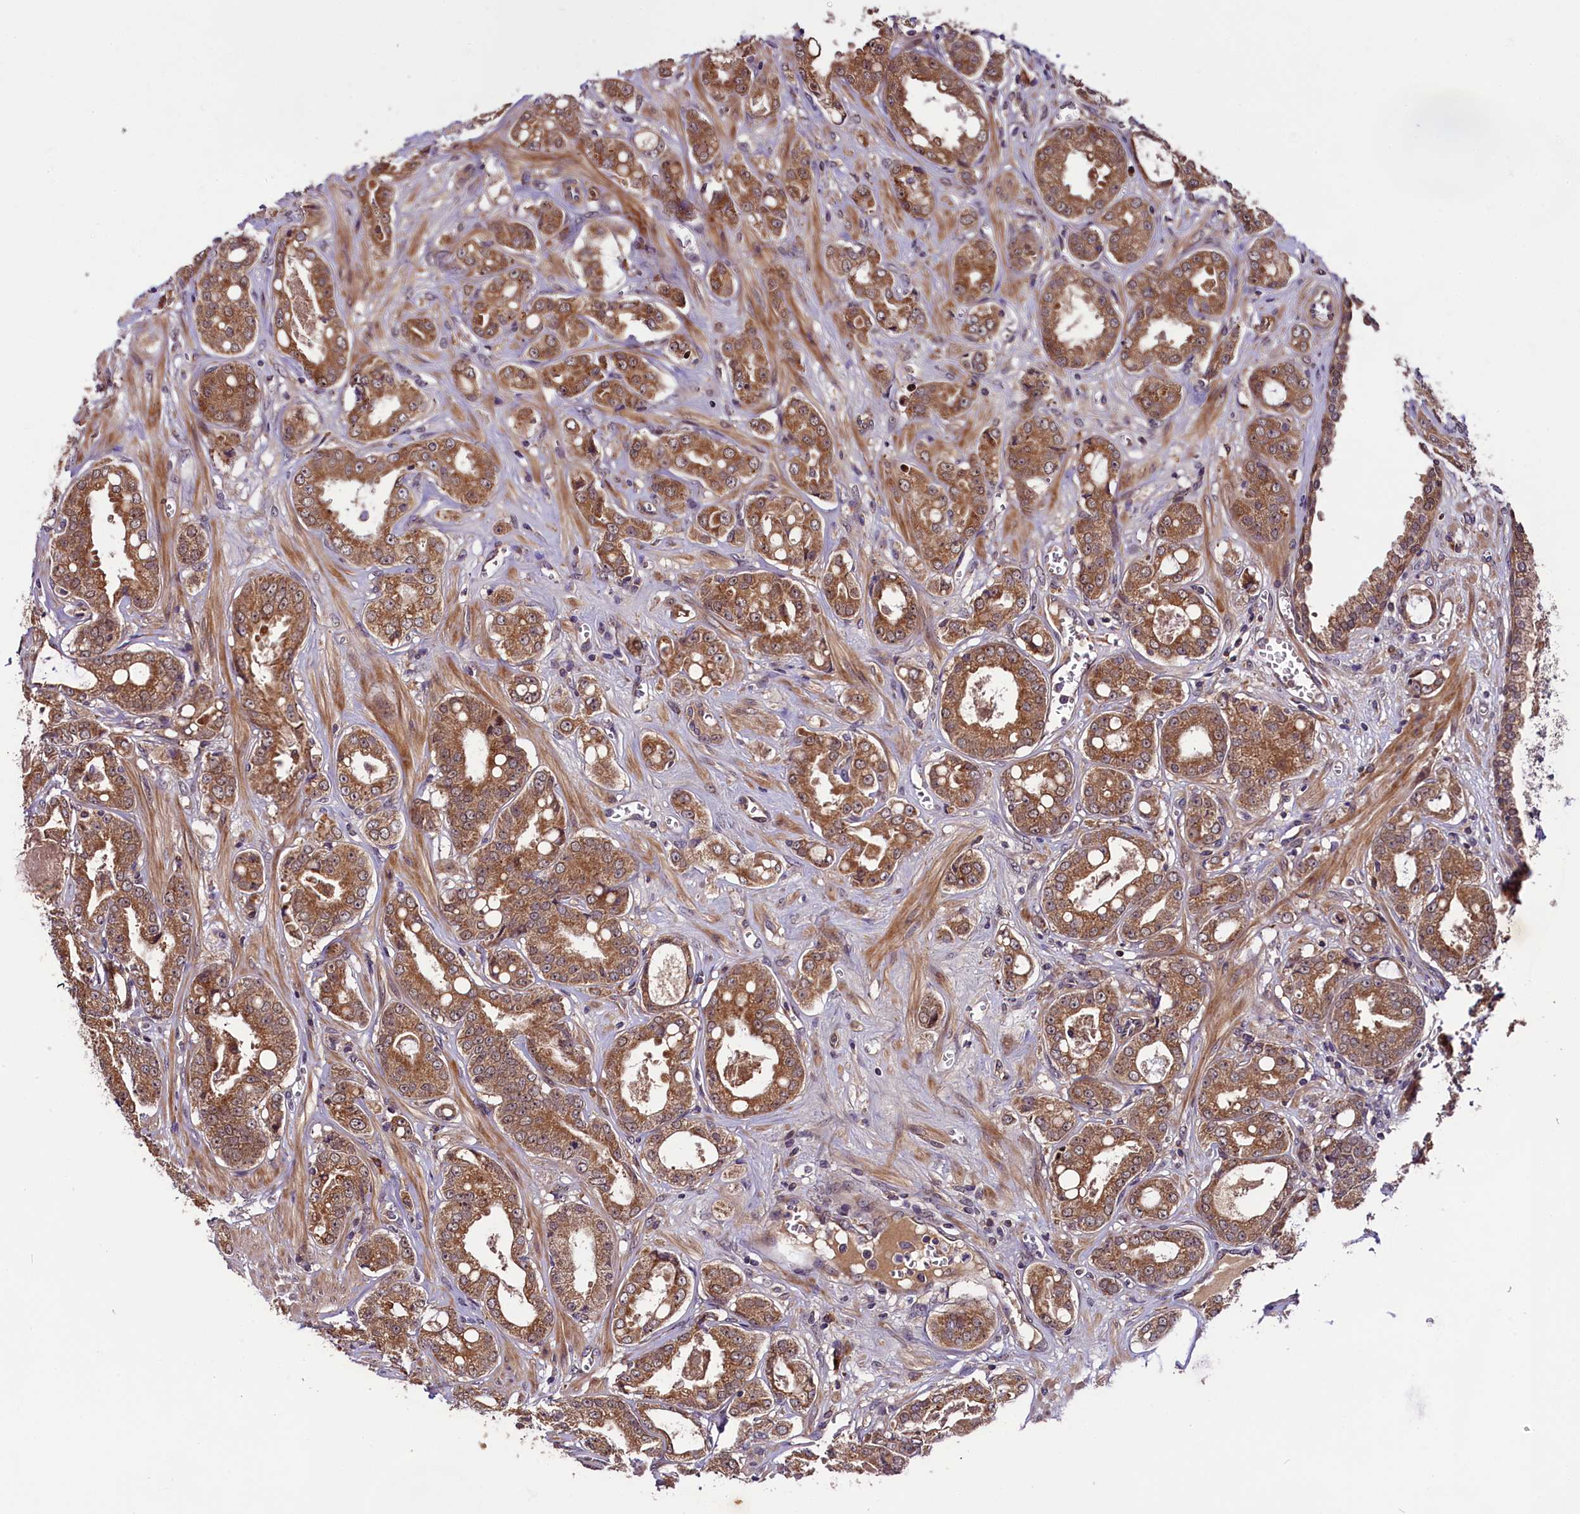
{"staining": {"intensity": "moderate", "quantity": ">75%", "location": "cytoplasmic/membranous"}, "tissue": "prostate cancer", "cell_type": "Tumor cells", "image_type": "cancer", "snomed": [{"axis": "morphology", "description": "Adenocarcinoma, High grade"}, {"axis": "topography", "description": "Prostate"}], "caption": "The image shows immunohistochemical staining of prostate cancer (high-grade adenocarcinoma). There is moderate cytoplasmic/membranous expression is present in approximately >75% of tumor cells.", "gene": "RPUSD2", "patient": {"sex": "male", "age": 74}}